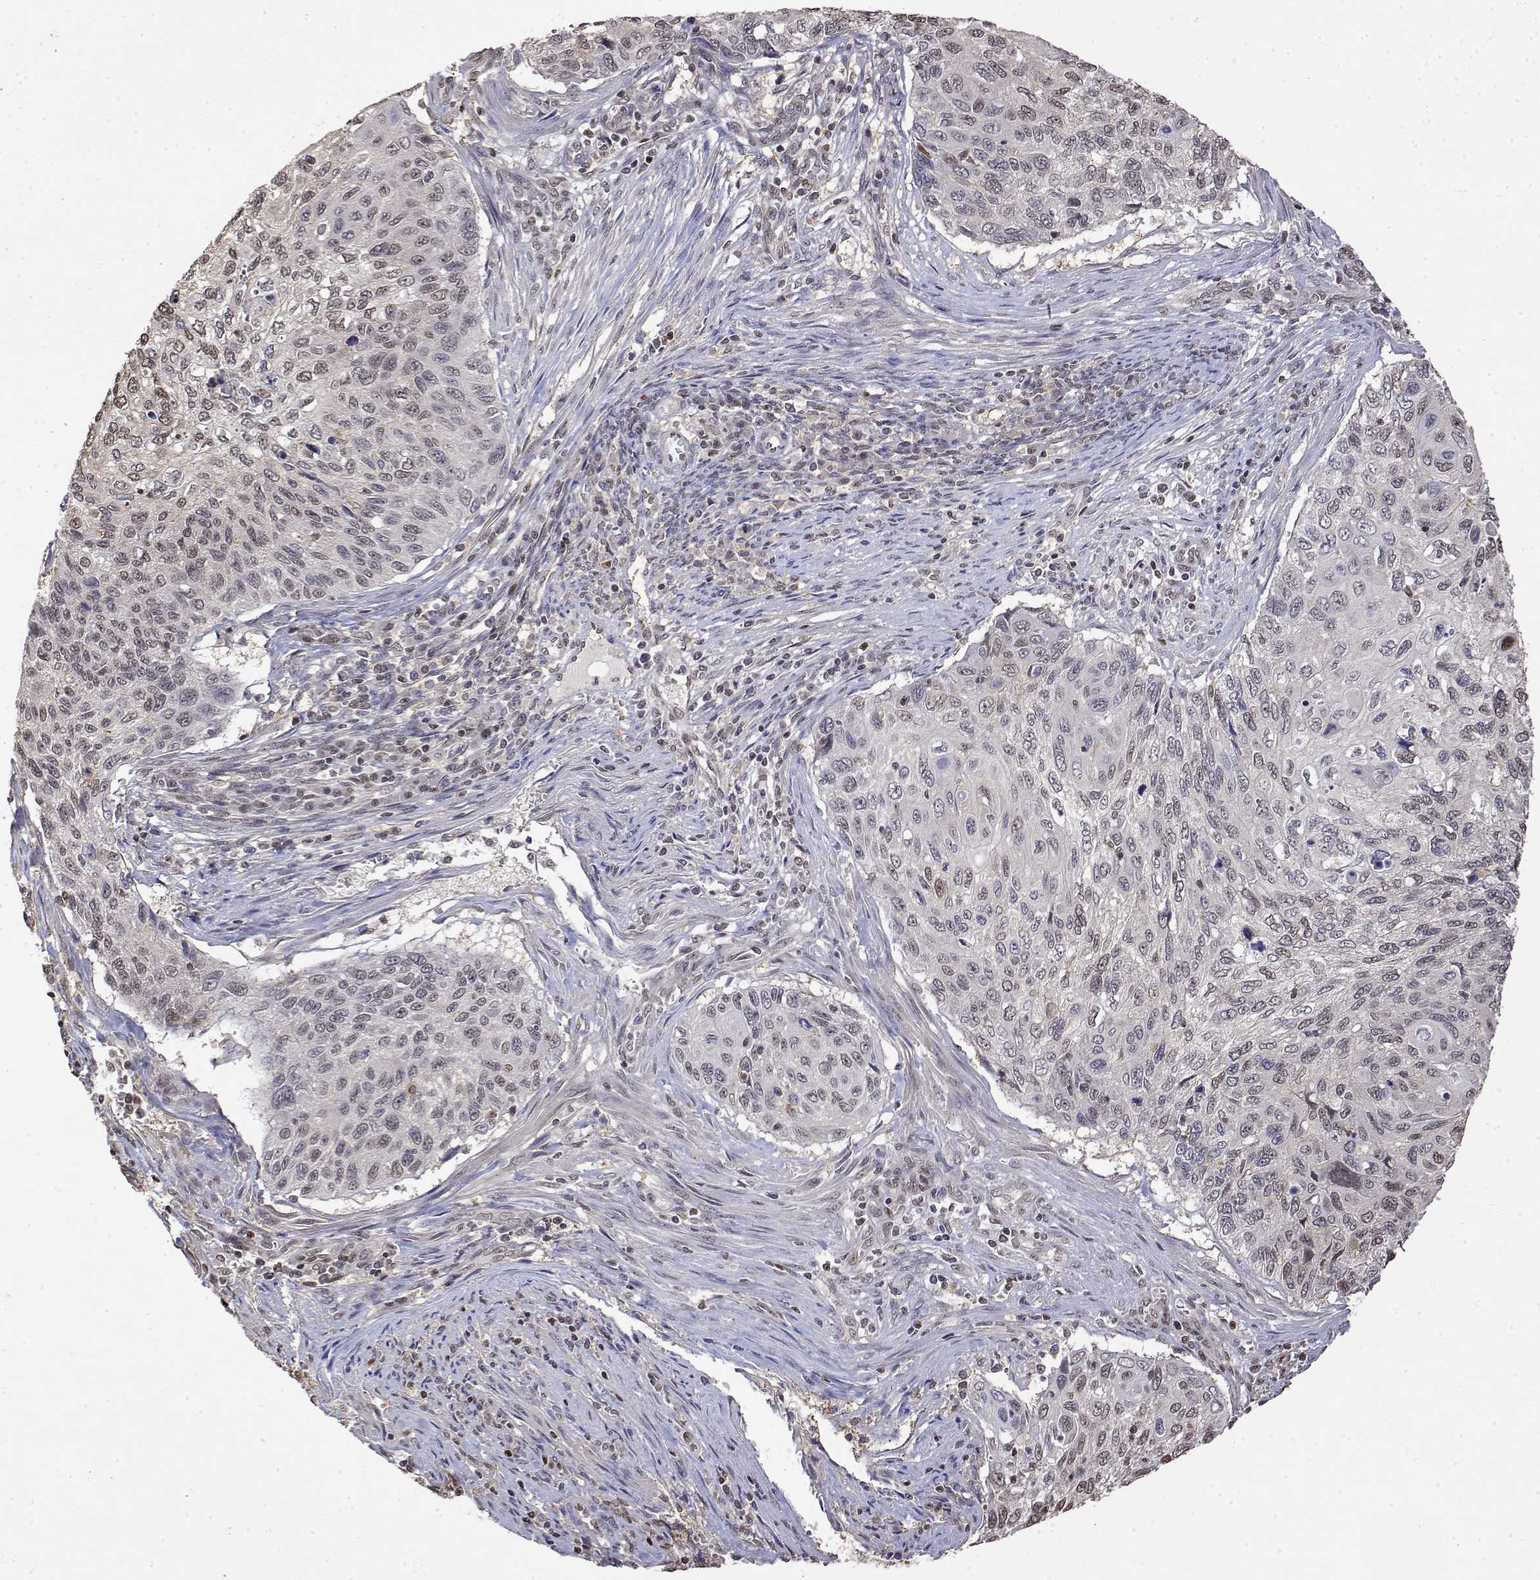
{"staining": {"intensity": "negative", "quantity": "none", "location": "none"}, "tissue": "cervical cancer", "cell_type": "Tumor cells", "image_type": "cancer", "snomed": [{"axis": "morphology", "description": "Squamous cell carcinoma, NOS"}, {"axis": "topography", "description": "Cervix"}], "caption": "Cervical cancer (squamous cell carcinoma) was stained to show a protein in brown. There is no significant positivity in tumor cells. The staining was performed using DAB to visualize the protein expression in brown, while the nuclei were stained in blue with hematoxylin (Magnification: 20x).", "gene": "TPI1", "patient": {"sex": "female", "age": 70}}